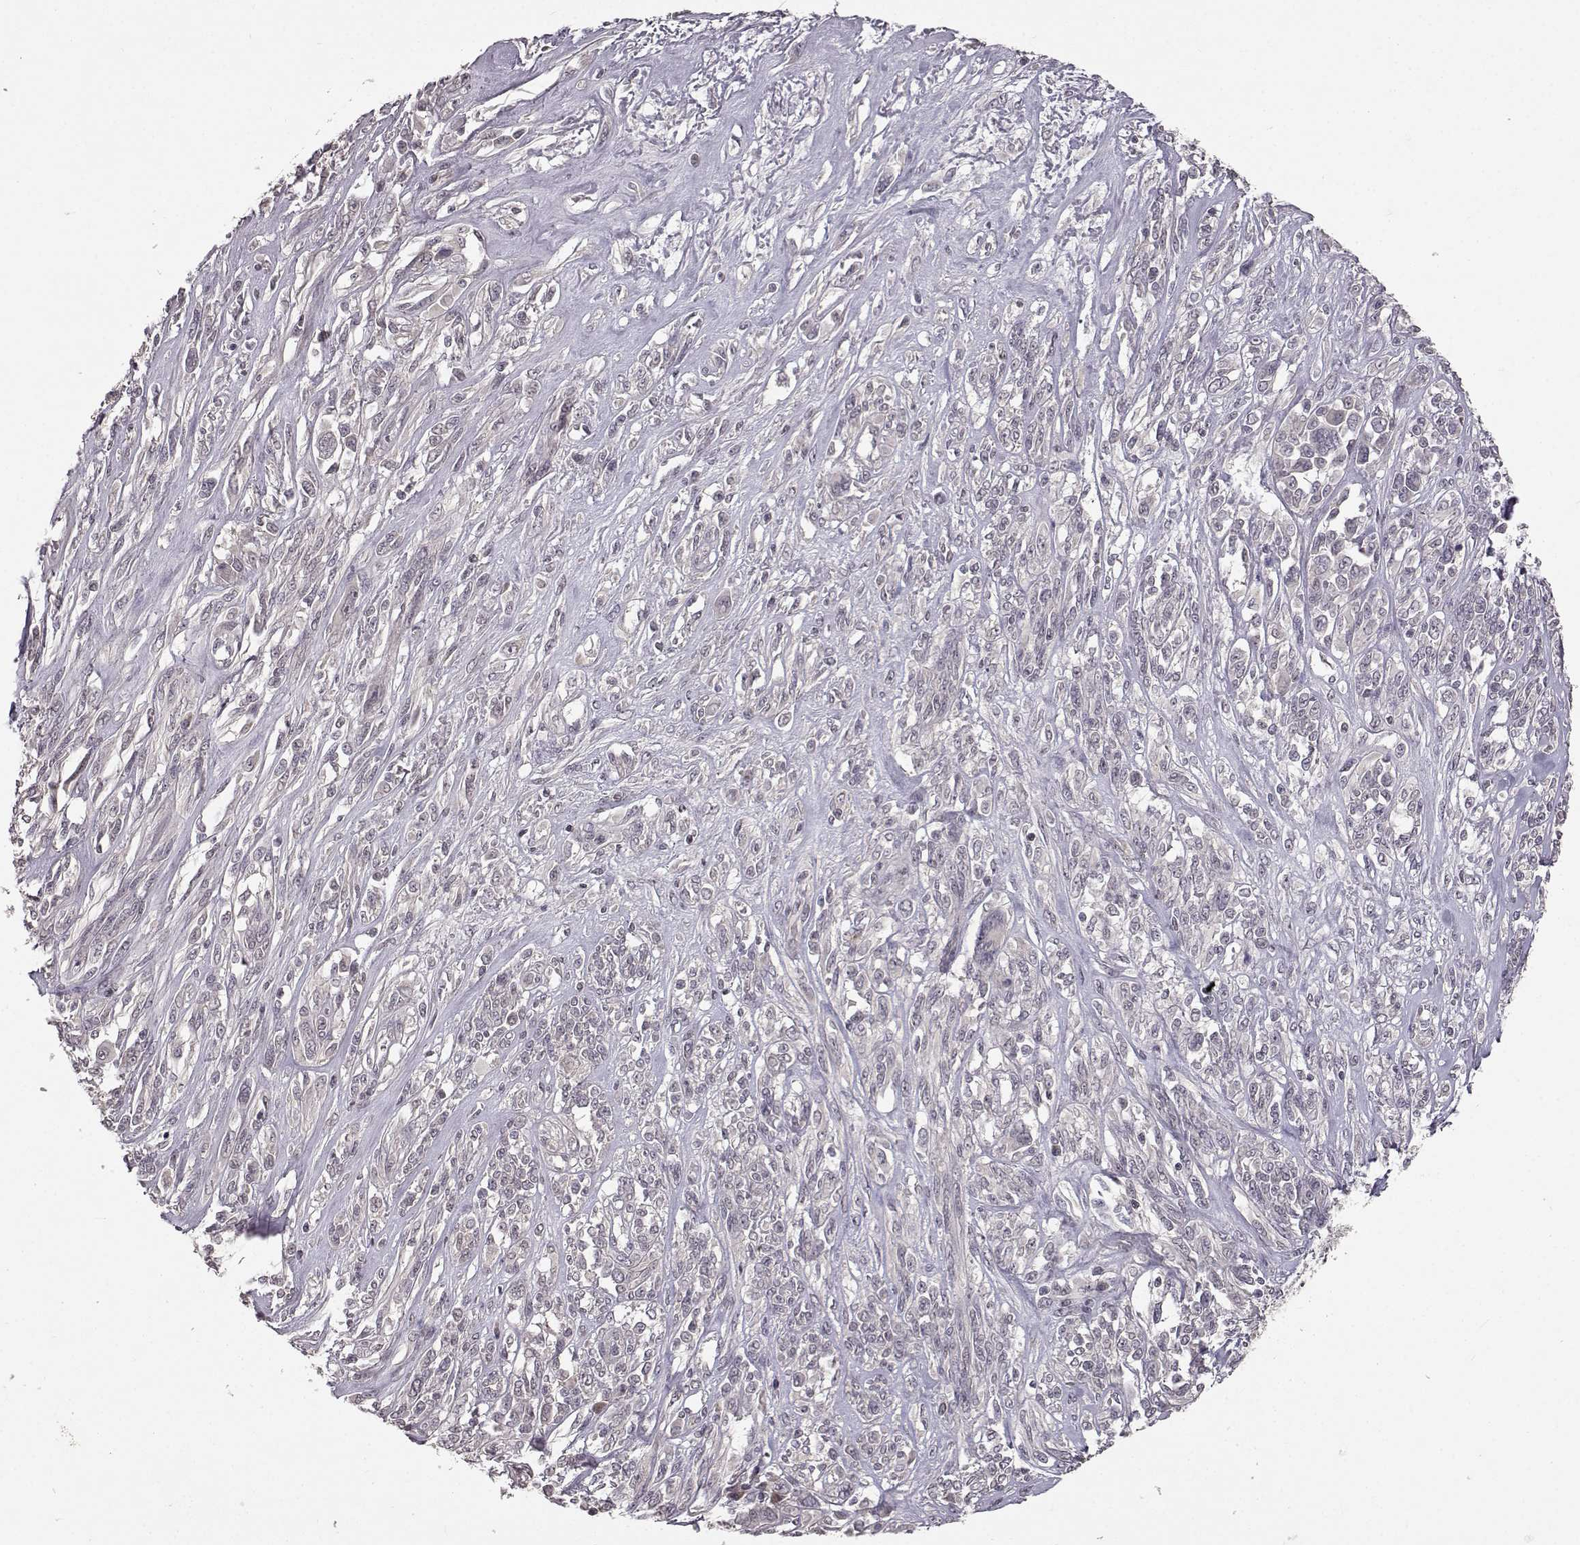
{"staining": {"intensity": "negative", "quantity": "none", "location": "none"}, "tissue": "melanoma", "cell_type": "Tumor cells", "image_type": "cancer", "snomed": [{"axis": "morphology", "description": "Malignant melanoma, NOS"}, {"axis": "topography", "description": "Skin"}], "caption": "A micrograph of human melanoma is negative for staining in tumor cells.", "gene": "NTRK2", "patient": {"sex": "female", "age": 91}}